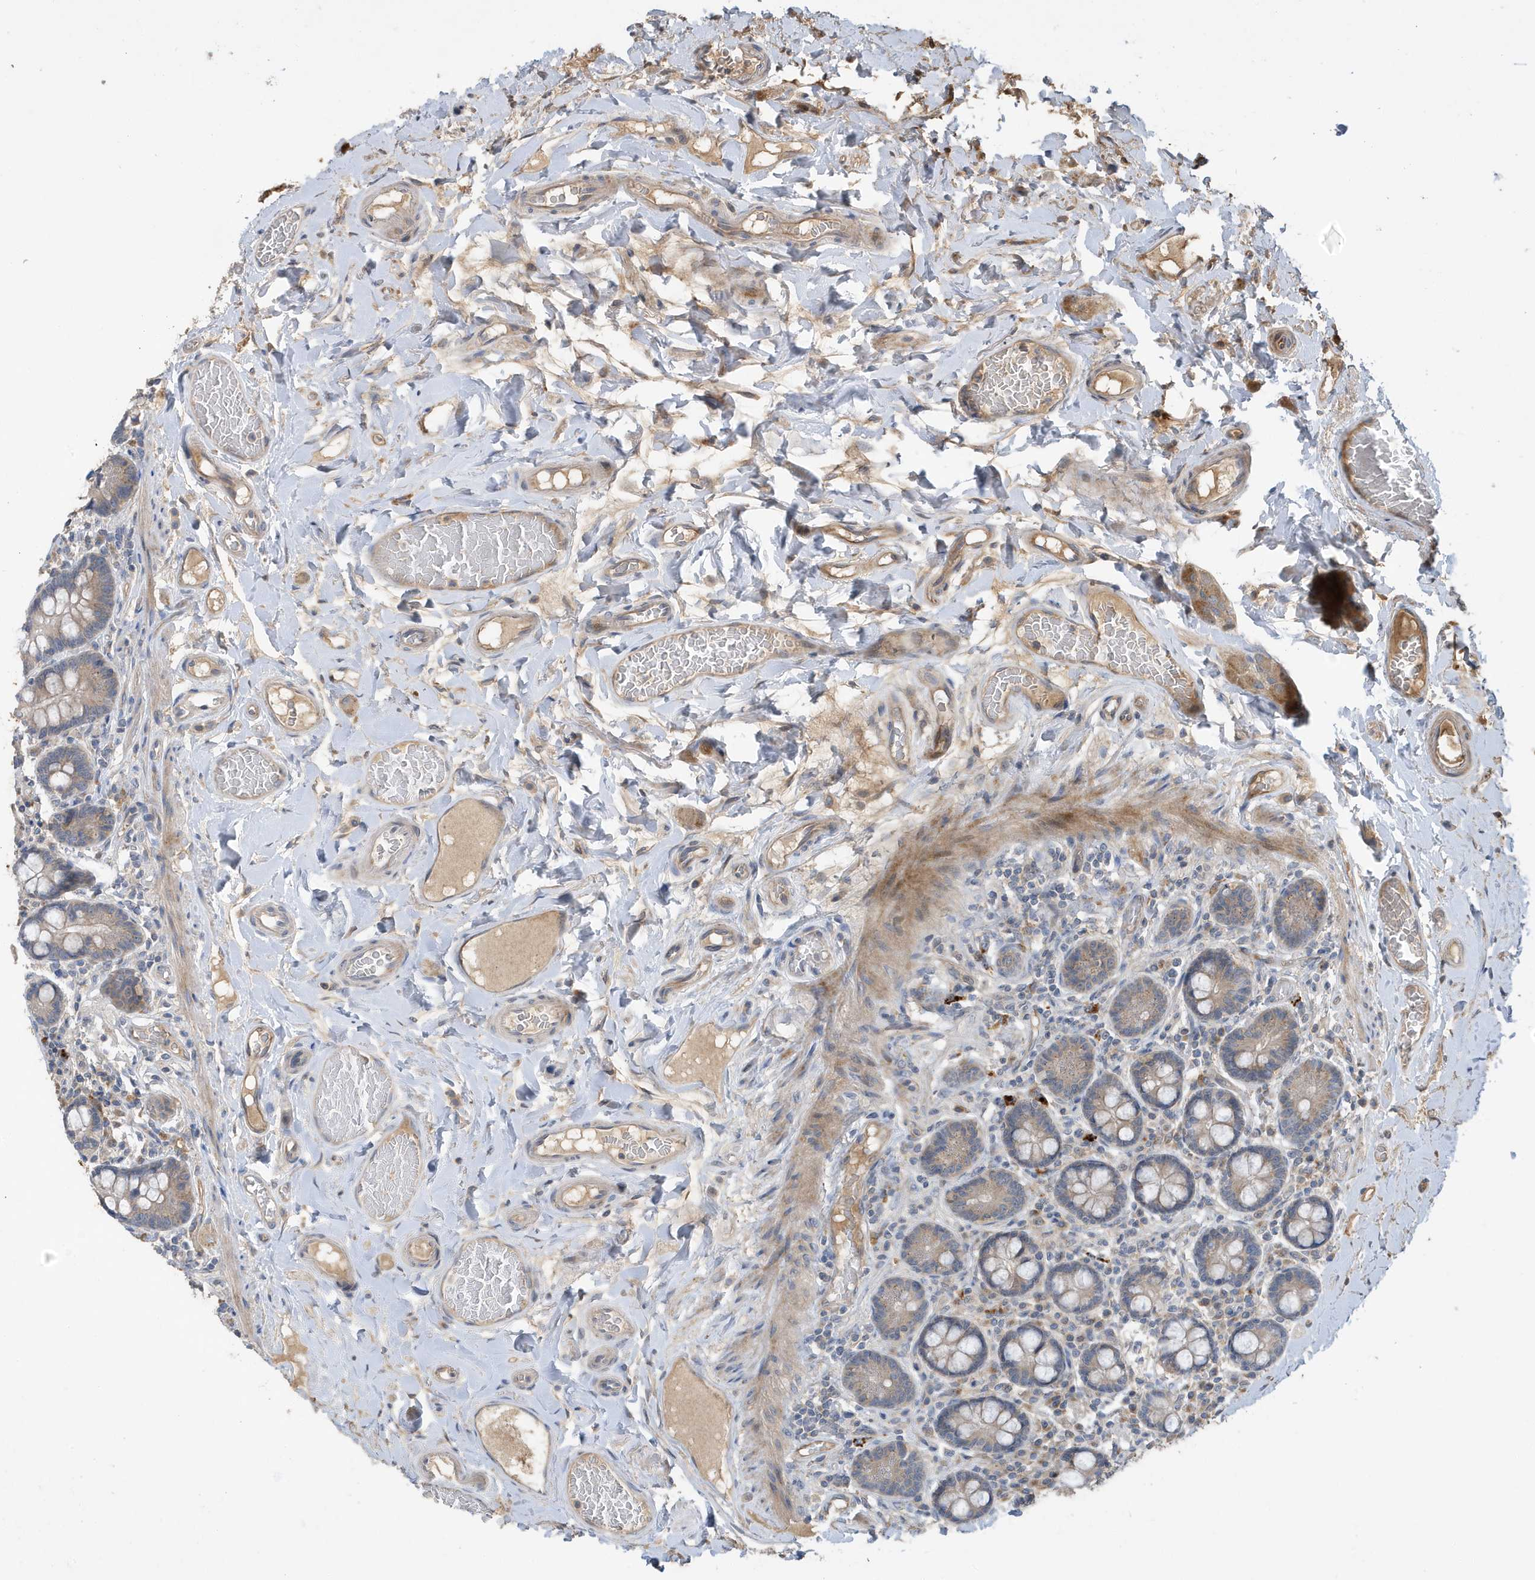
{"staining": {"intensity": "weak", "quantity": "25%-75%", "location": "cytoplasmic/membranous"}, "tissue": "small intestine", "cell_type": "Glandular cells", "image_type": "normal", "snomed": [{"axis": "morphology", "description": "Normal tissue, NOS"}, {"axis": "topography", "description": "Small intestine"}], "caption": "Protein positivity by immunohistochemistry demonstrates weak cytoplasmic/membranous positivity in about 25%-75% of glandular cells in normal small intestine.", "gene": "LAPTM4A", "patient": {"sex": "female", "age": 64}}